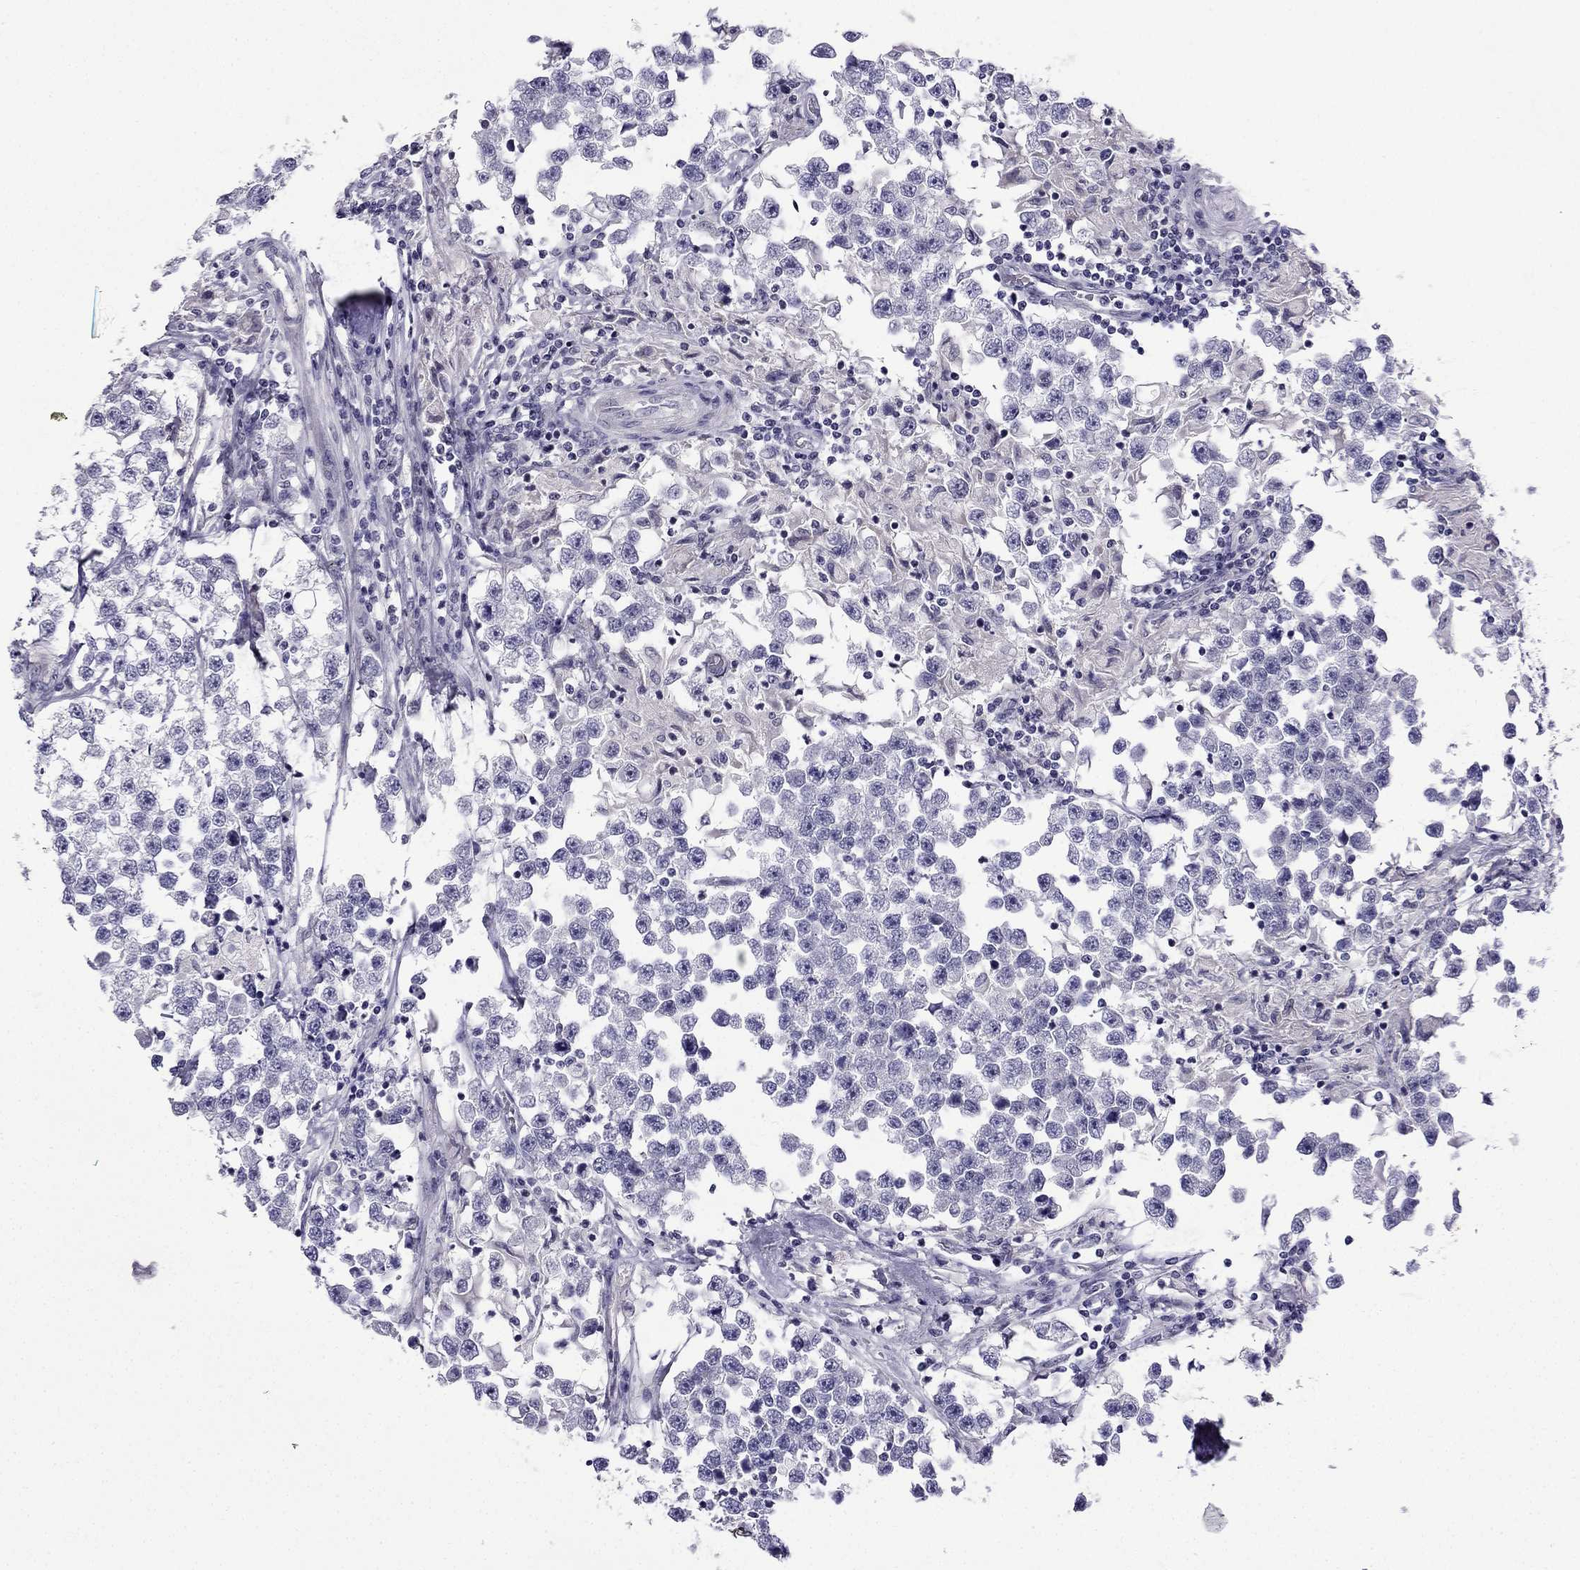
{"staining": {"intensity": "negative", "quantity": "none", "location": "none"}, "tissue": "testis cancer", "cell_type": "Tumor cells", "image_type": "cancer", "snomed": [{"axis": "morphology", "description": "Seminoma, NOS"}, {"axis": "topography", "description": "Testis"}], "caption": "DAB (3,3'-diaminobenzidine) immunohistochemical staining of testis seminoma demonstrates no significant positivity in tumor cells. (DAB (3,3'-diaminobenzidine) immunohistochemistry (IHC), high magnification).", "gene": "POM121L12", "patient": {"sex": "male", "age": 46}}